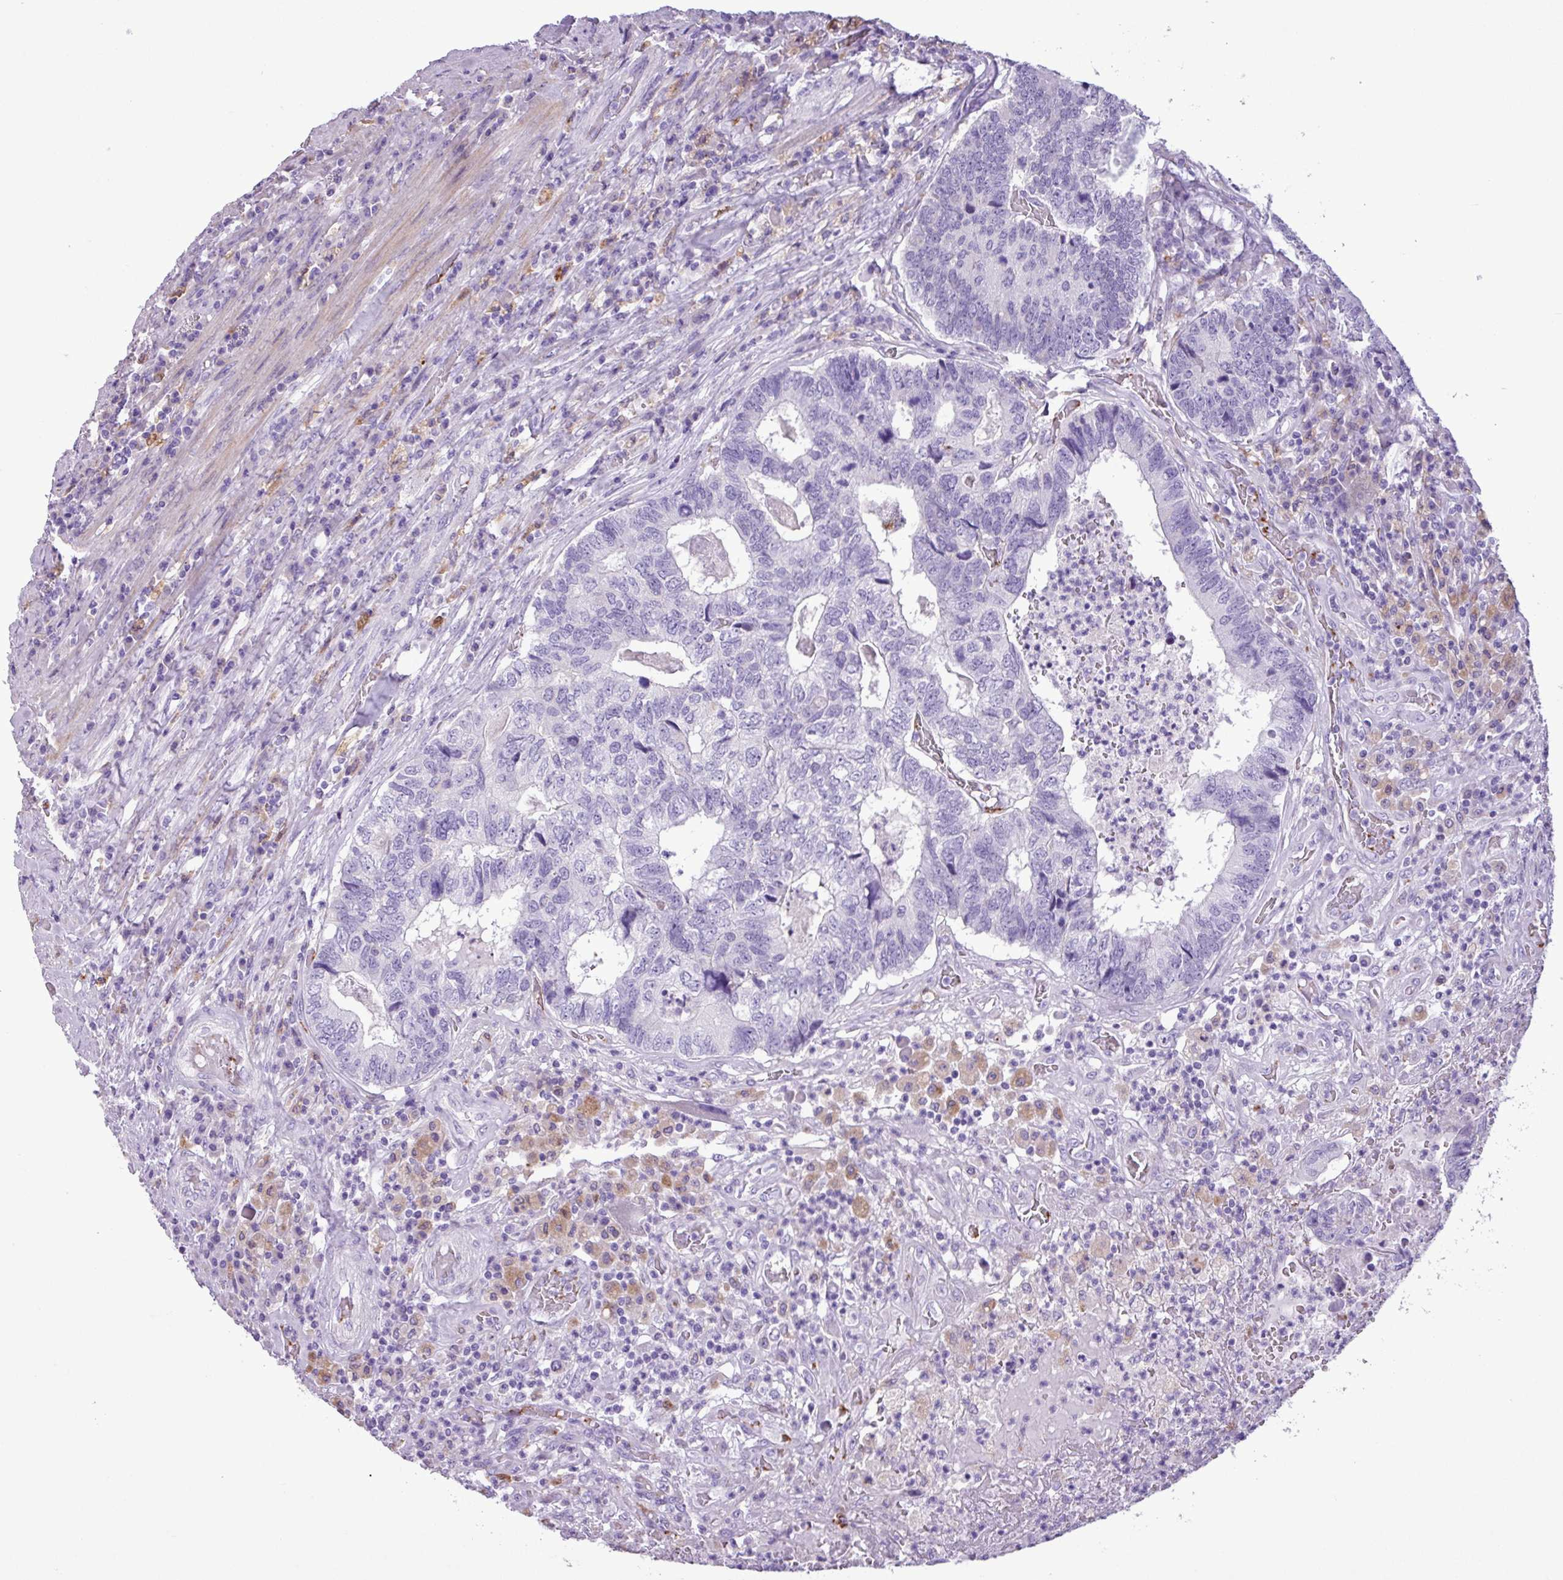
{"staining": {"intensity": "negative", "quantity": "none", "location": "none"}, "tissue": "colorectal cancer", "cell_type": "Tumor cells", "image_type": "cancer", "snomed": [{"axis": "morphology", "description": "Adenocarcinoma, NOS"}, {"axis": "topography", "description": "Colon"}], "caption": "A histopathology image of adenocarcinoma (colorectal) stained for a protein shows no brown staining in tumor cells.", "gene": "TMEM200C", "patient": {"sex": "female", "age": 67}}